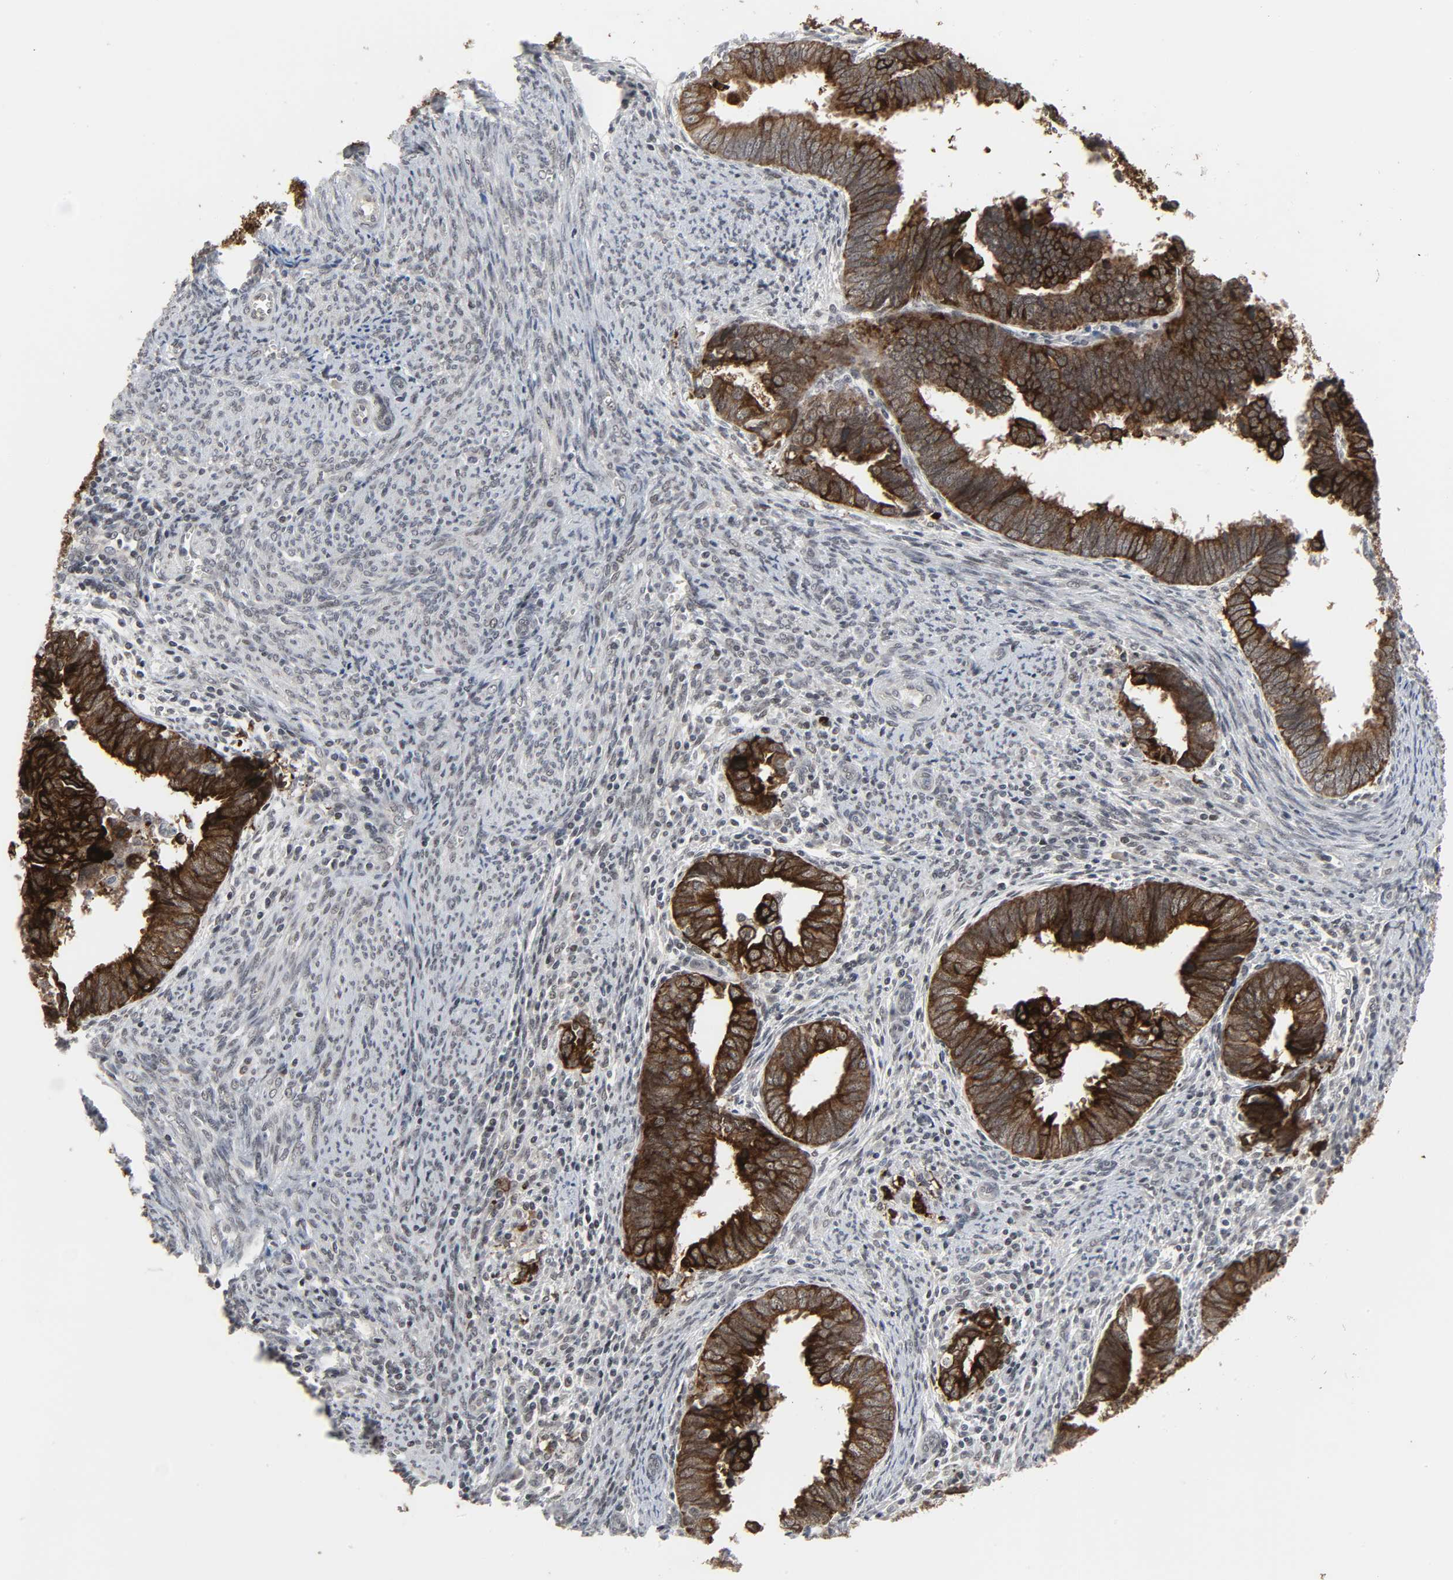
{"staining": {"intensity": "strong", "quantity": ">75%", "location": "cytoplasmic/membranous"}, "tissue": "endometrial cancer", "cell_type": "Tumor cells", "image_type": "cancer", "snomed": [{"axis": "morphology", "description": "Adenocarcinoma, NOS"}, {"axis": "topography", "description": "Endometrium"}], "caption": "Strong cytoplasmic/membranous protein staining is appreciated in about >75% of tumor cells in adenocarcinoma (endometrial). The protein of interest is shown in brown color, while the nuclei are stained blue.", "gene": "MUC1", "patient": {"sex": "female", "age": 75}}